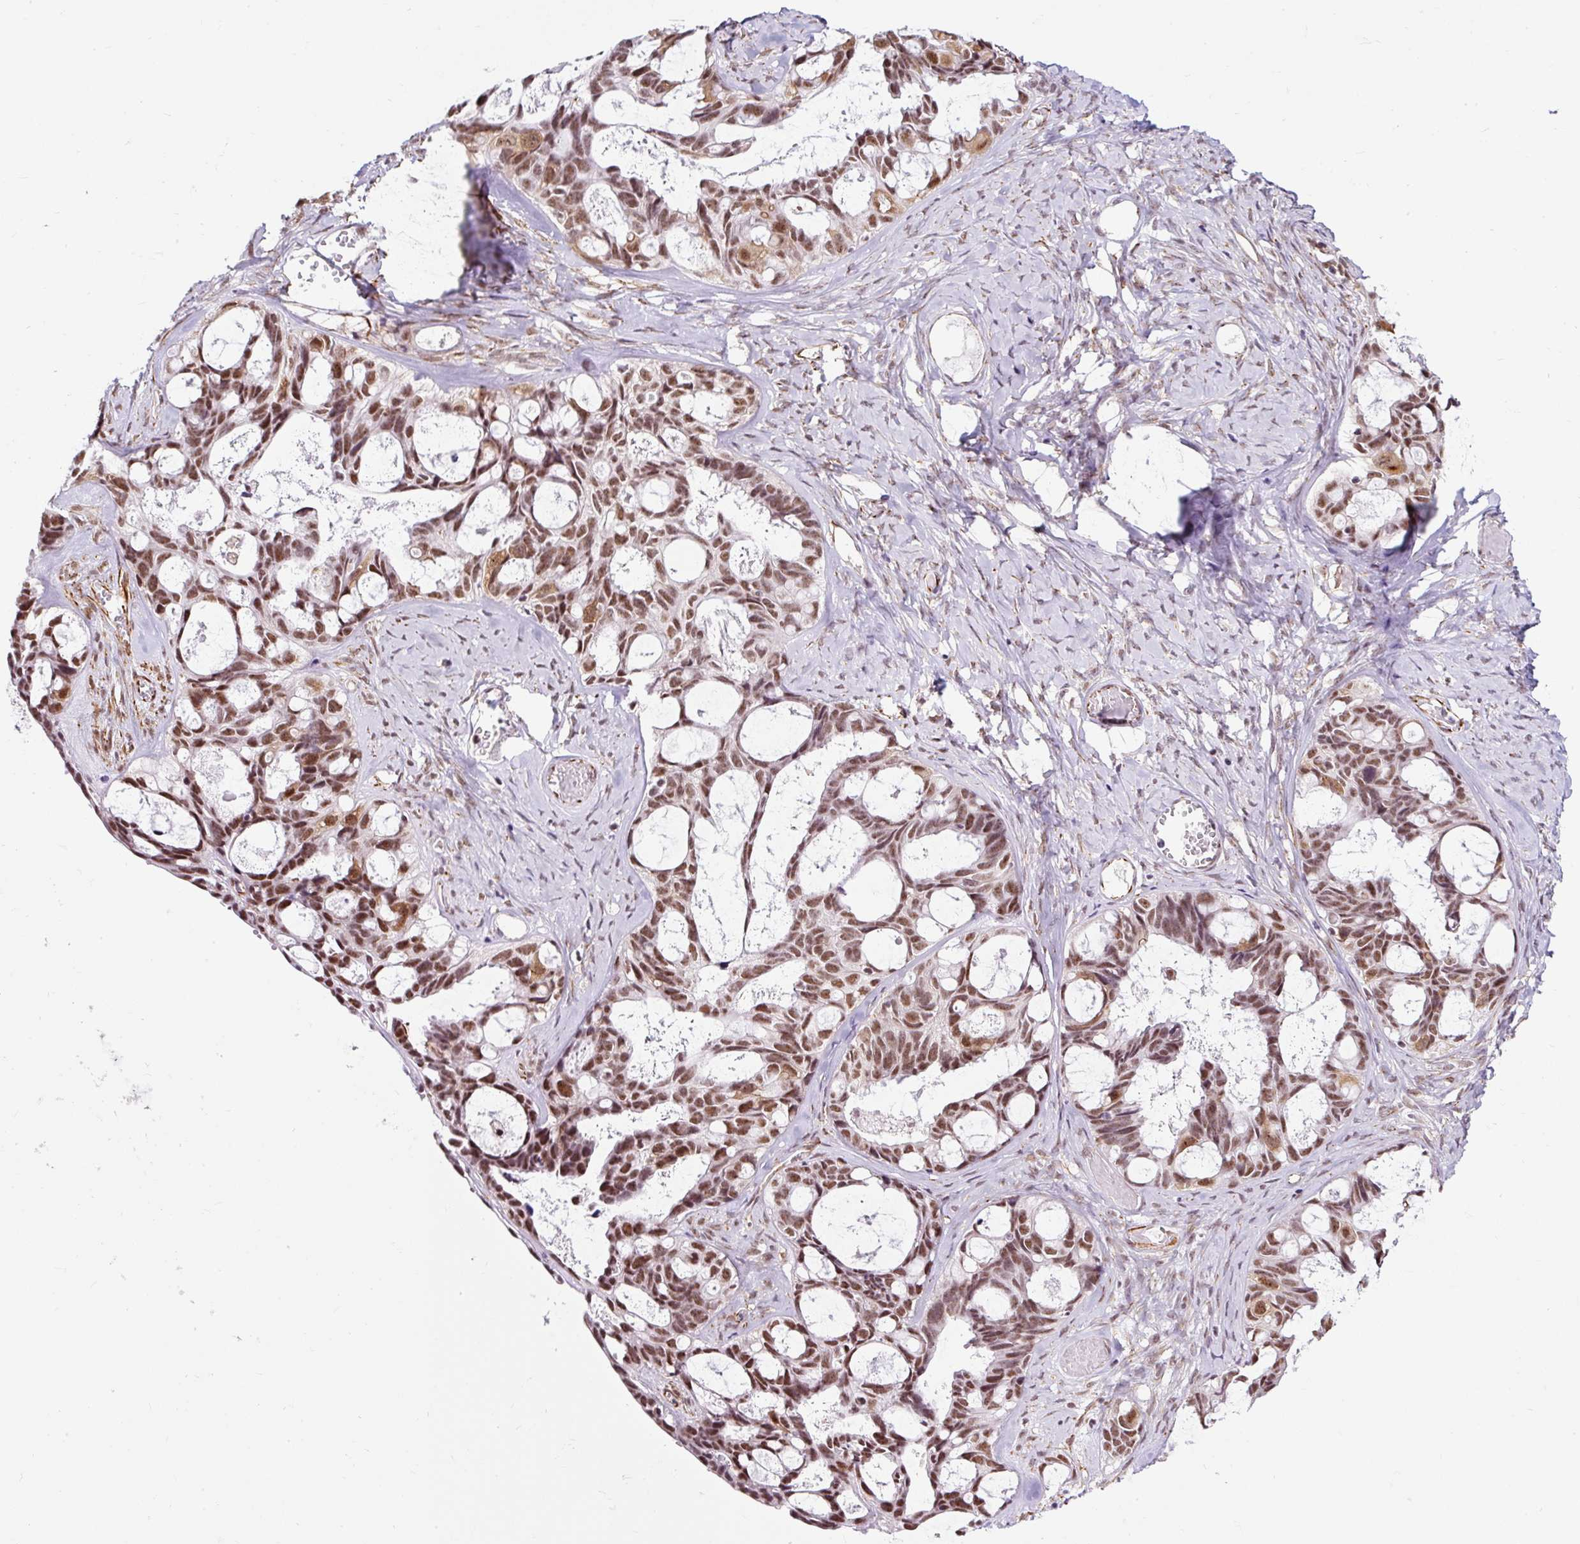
{"staining": {"intensity": "moderate", "quantity": ">75%", "location": "nuclear"}, "tissue": "ovarian cancer", "cell_type": "Tumor cells", "image_type": "cancer", "snomed": [{"axis": "morphology", "description": "Cystadenocarcinoma, serous, NOS"}, {"axis": "topography", "description": "Ovary"}], "caption": "DAB (3,3'-diaminobenzidine) immunohistochemical staining of ovarian serous cystadenocarcinoma reveals moderate nuclear protein staining in about >75% of tumor cells.", "gene": "LUC7L2", "patient": {"sex": "female", "age": 69}}